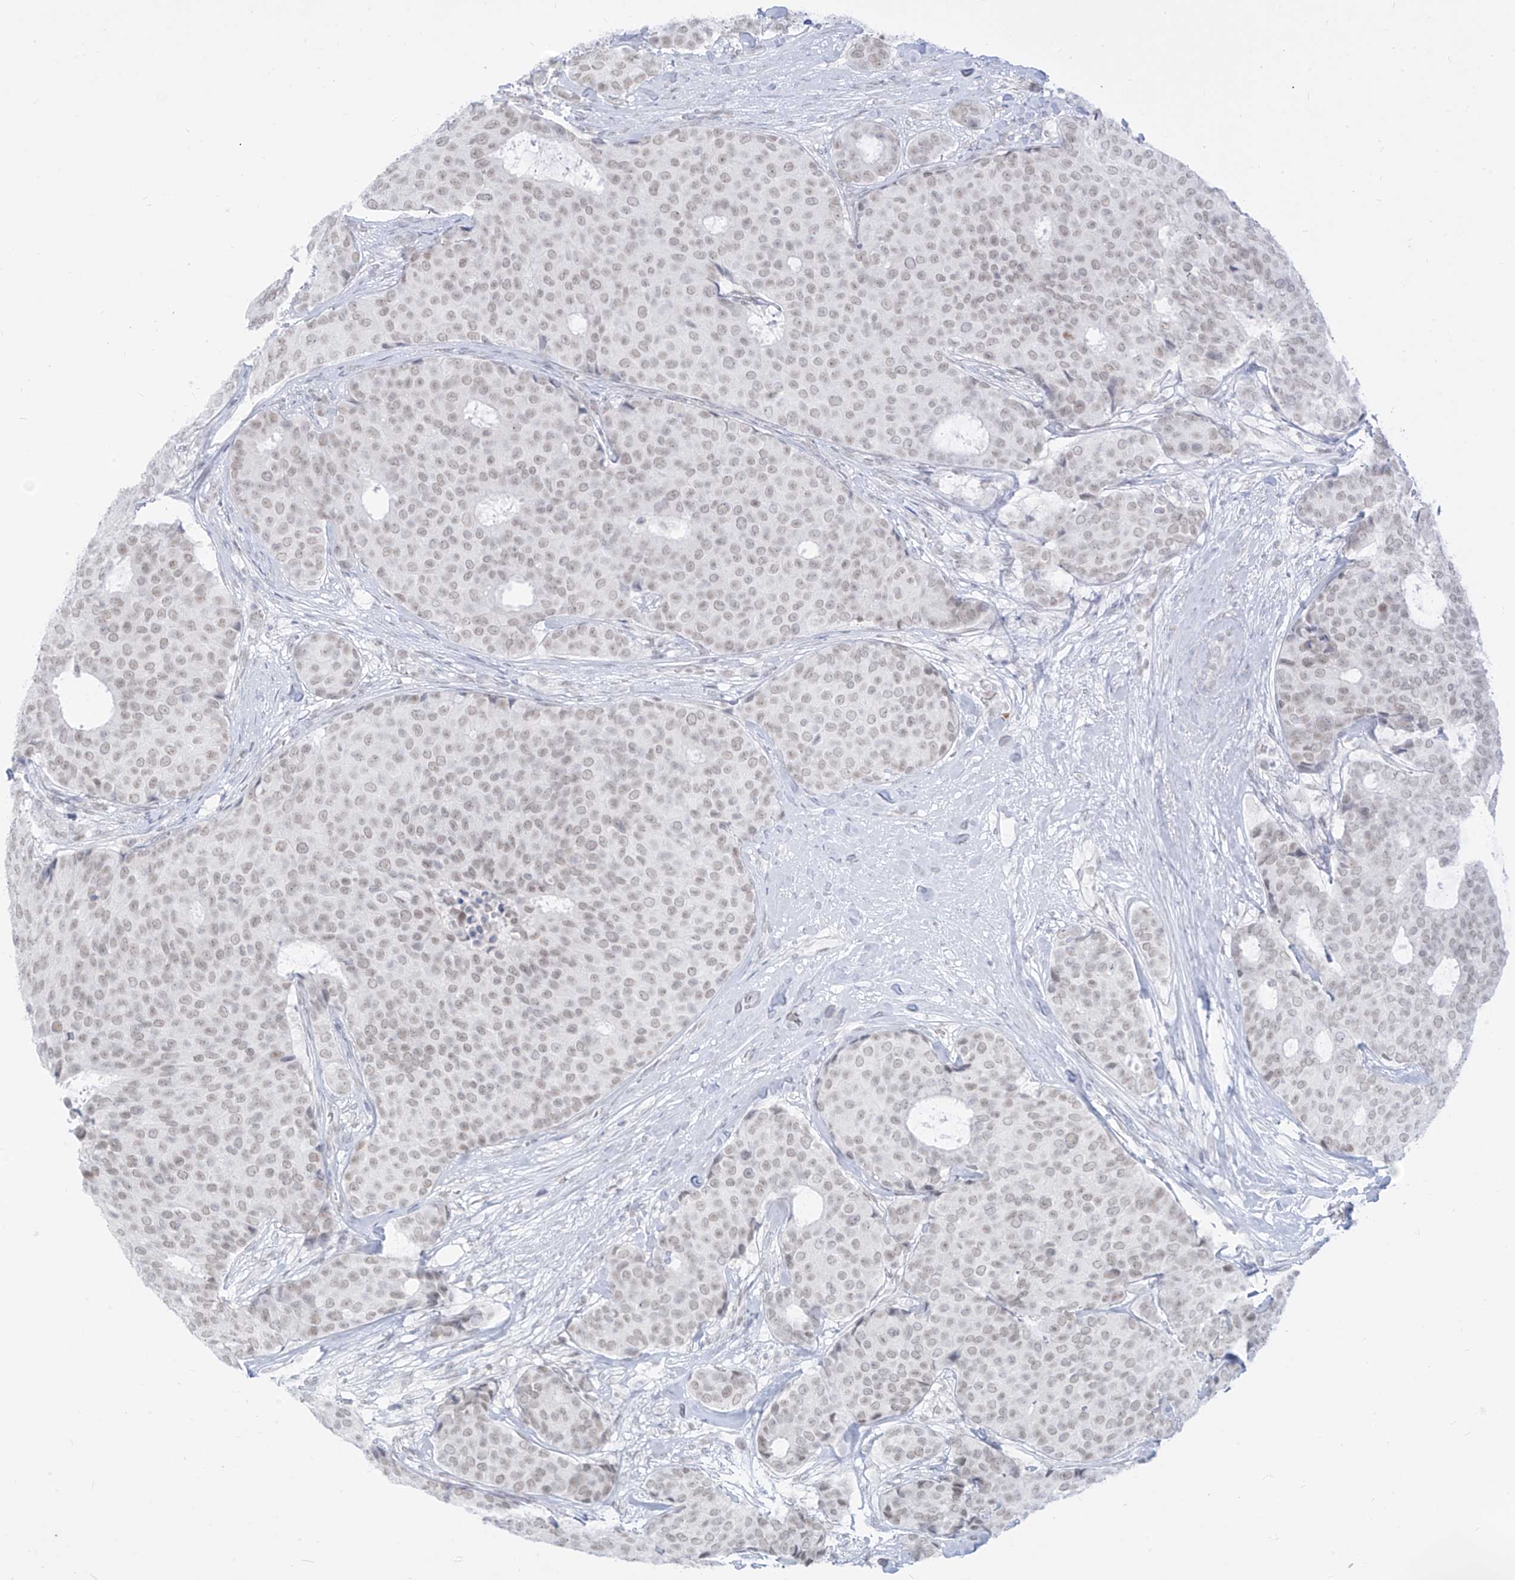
{"staining": {"intensity": "negative", "quantity": "none", "location": "none"}, "tissue": "breast cancer", "cell_type": "Tumor cells", "image_type": "cancer", "snomed": [{"axis": "morphology", "description": "Duct carcinoma"}, {"axis": "topography", "description": "Breast"}], "caption": "The immunohistochemistry micrograph has no significant positivity in tumor cells of invasive ductal carcinoma (breast) tissue. (IHC, brightfield microscopy, high magnification).", "gene": "SUPT5H", "patient": {"sex": "female", "age": 75}}